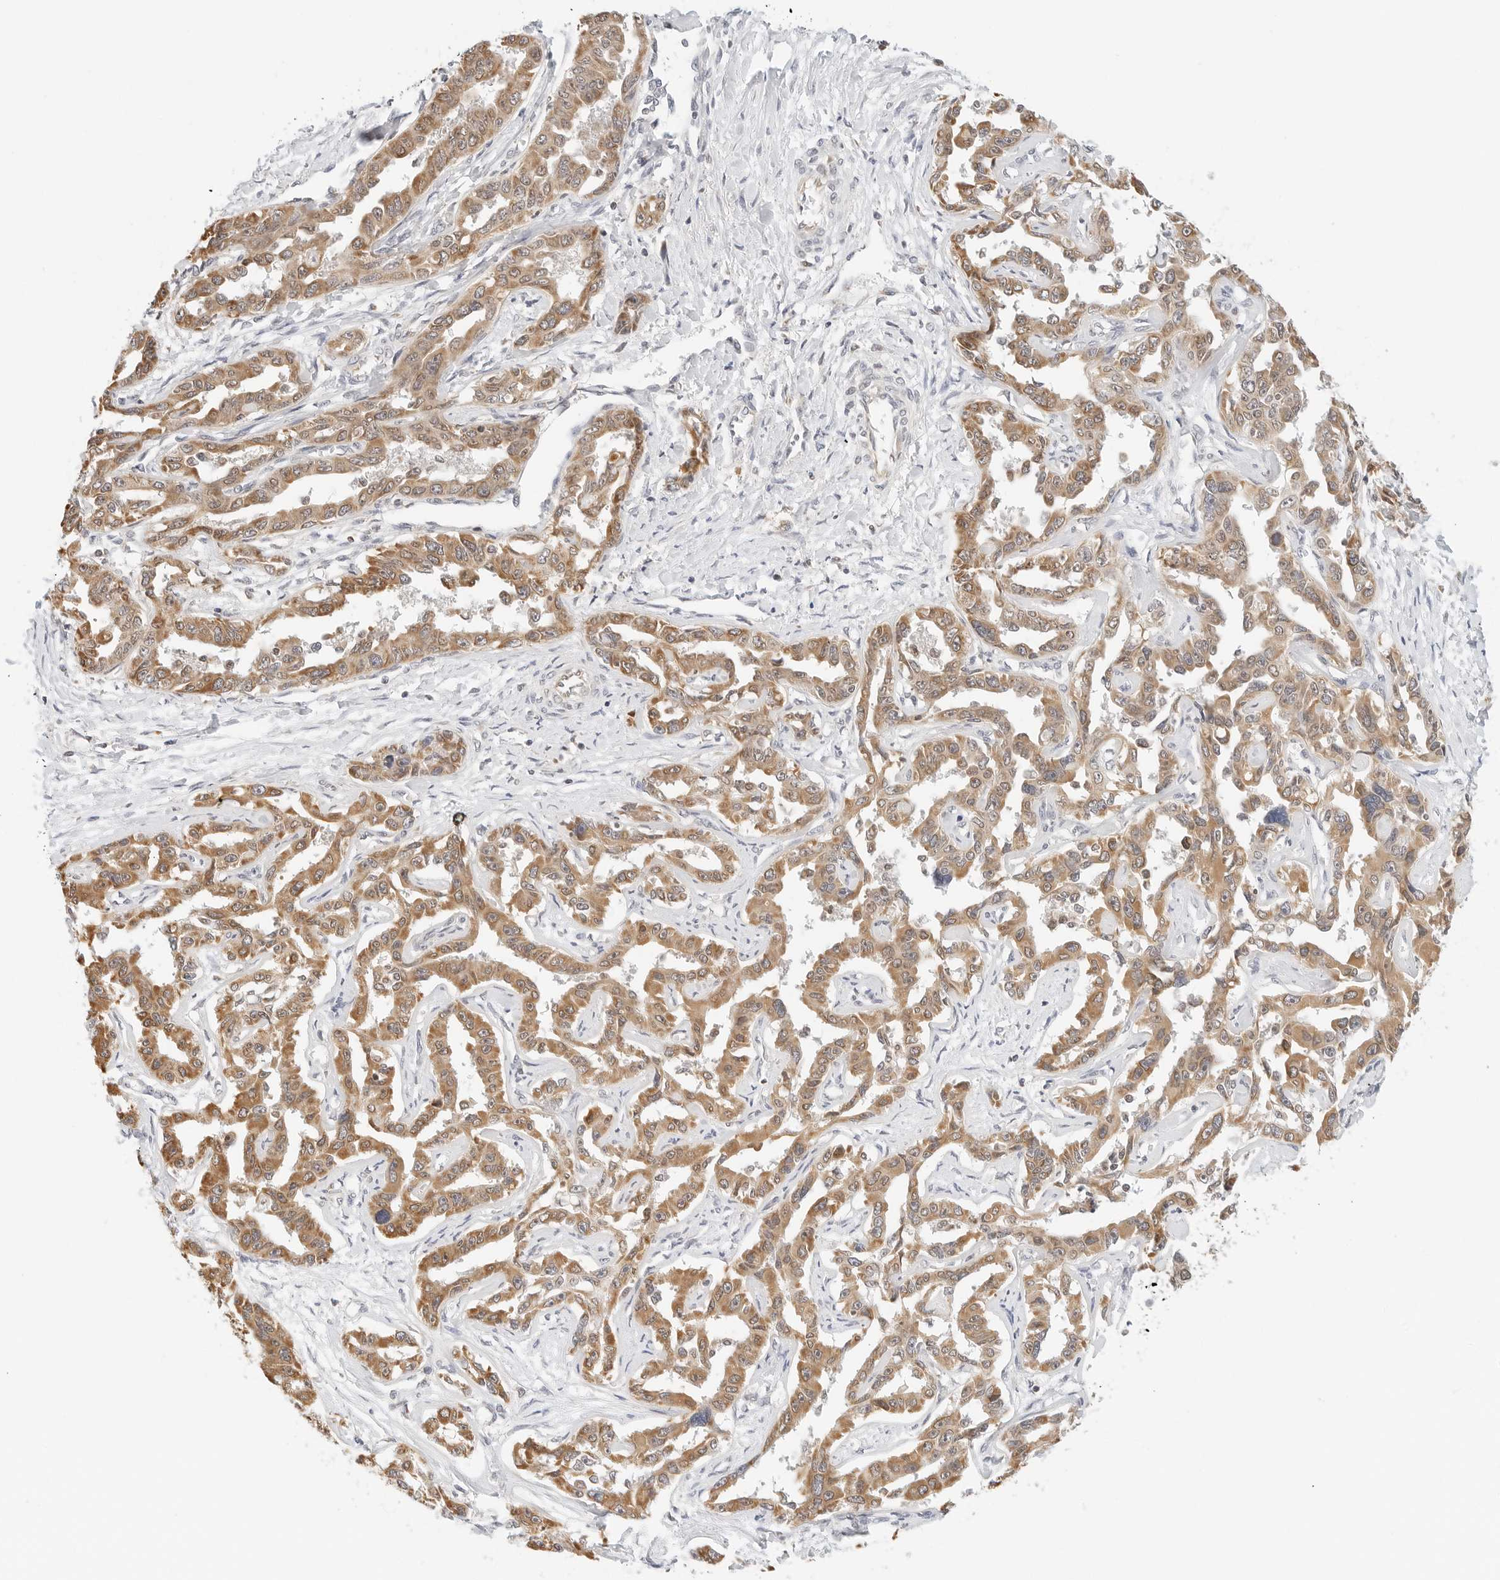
{"staining": {"intensity": "moderate", "quantity": ">75%", "location": "cytoplasmic/membranous"}, "tissue": "liver cancer", "cell_type": "Tumor cells", "image_type": "cancer", "snomed": [{"axis": "morphology", "description": "Cholangiocarcinoma"}, {"axis": "topography", "description": "Liver"}], "caption": "Immunohistochemical staining of cholangiocarcinoma (liver) displays moderate cytoplasmic/membranous protein positivity in approximately >75% of tumor cells. (DAB (3,3'-diaminobenzidine) = brown stain, brightfield microscopy at high magnification).", "gene": "ATL1", "patient": {"sex": "male", "age": 59}}